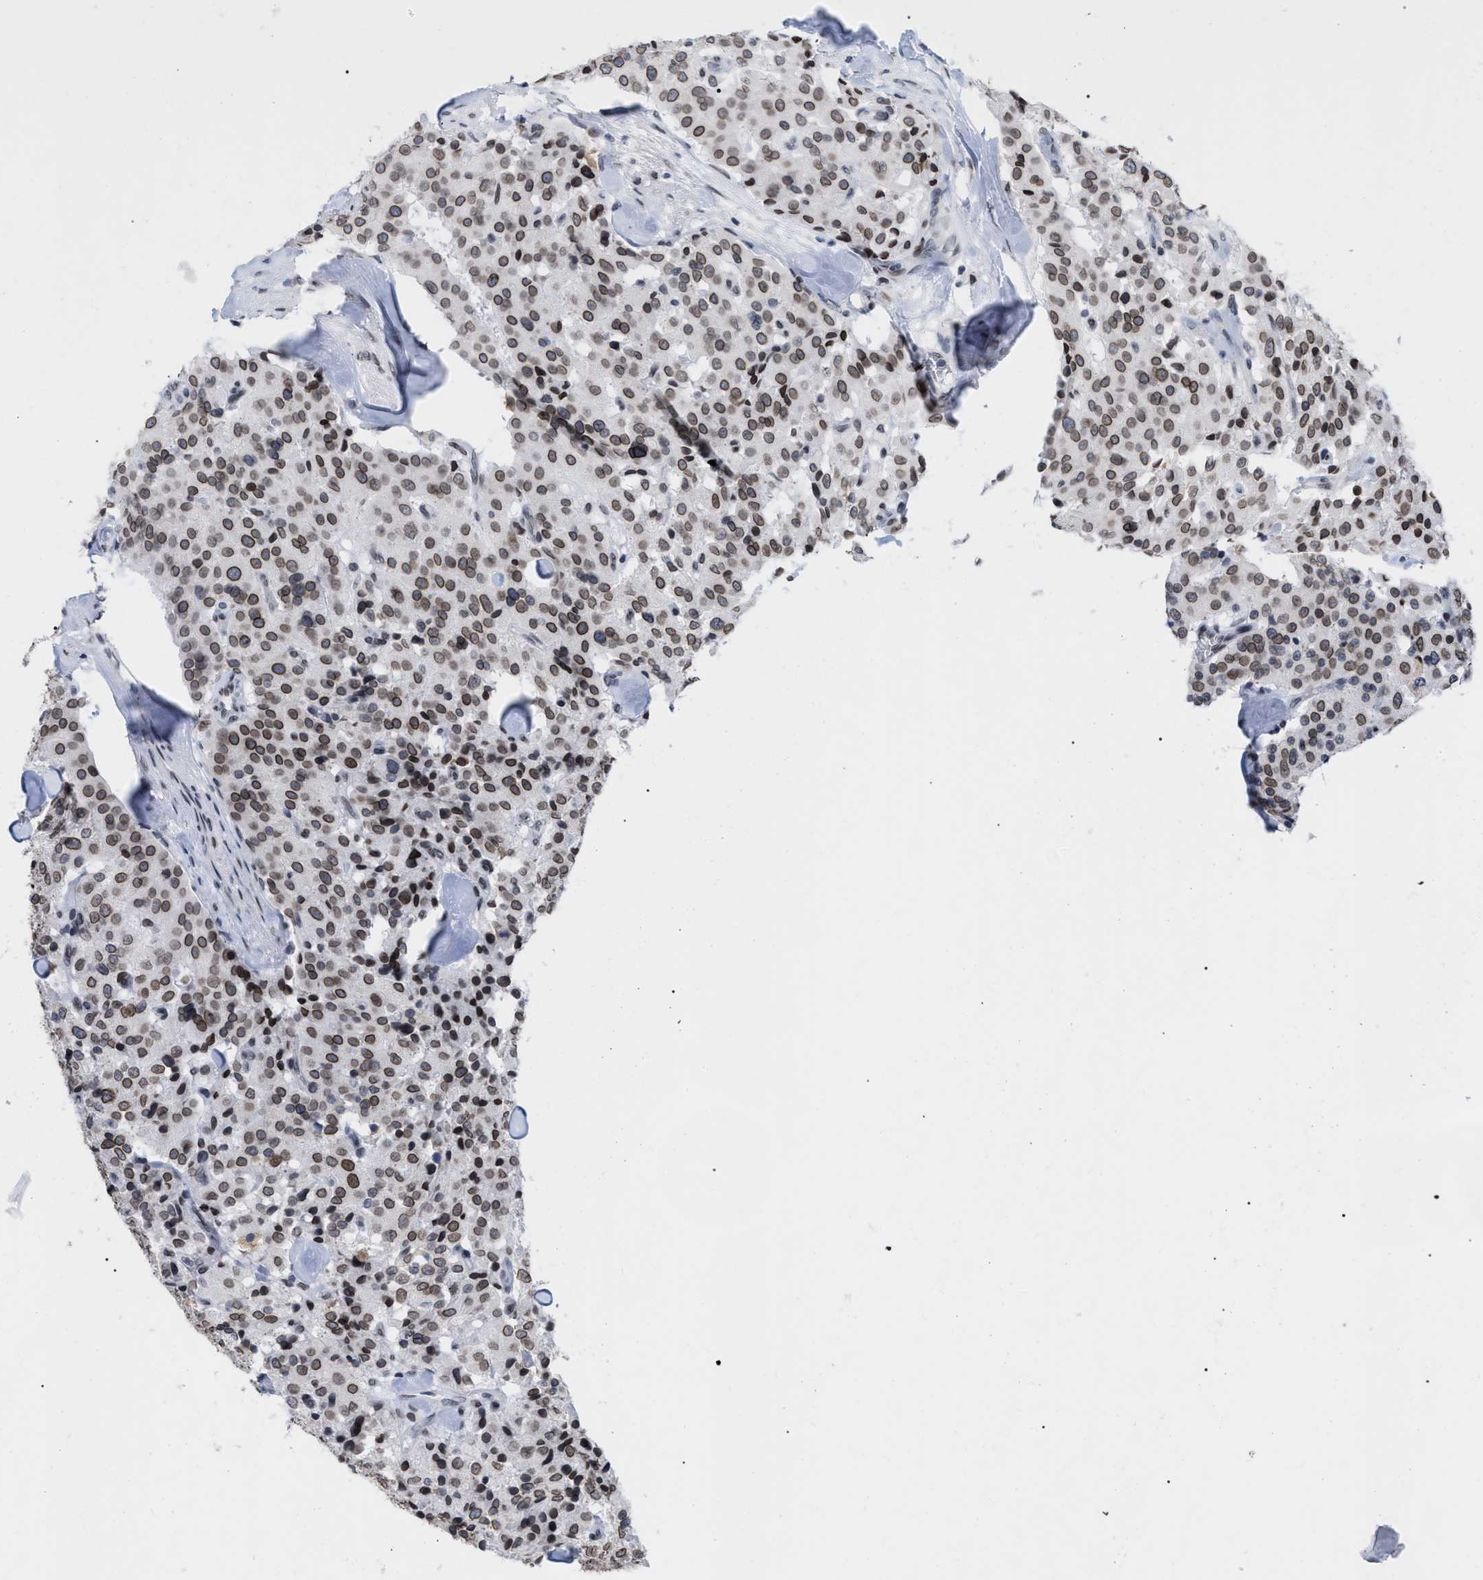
{"staining": {"intensity": "moderate", "quantity": ">75%", "location": "cytoplasmic/membranous,nuclear"}, "tissue": "carcinoid", "cell_type": "Tumor cells", "image_type": "cancer", "snomed": [{"axis": "morphology", "description": "Carcinoid, malignant, NOS"}, {"axis": "topography", "description": "Lung"}], "caption": "There is medium levels of moderate cytoplasmic/membranous and nuclear positivity in tumor cells of carcinoid, as demonstrated by immunohistochemical staining (brown color).", "gene": "TPR", "patient": {"sex": "male", "age": 30}}